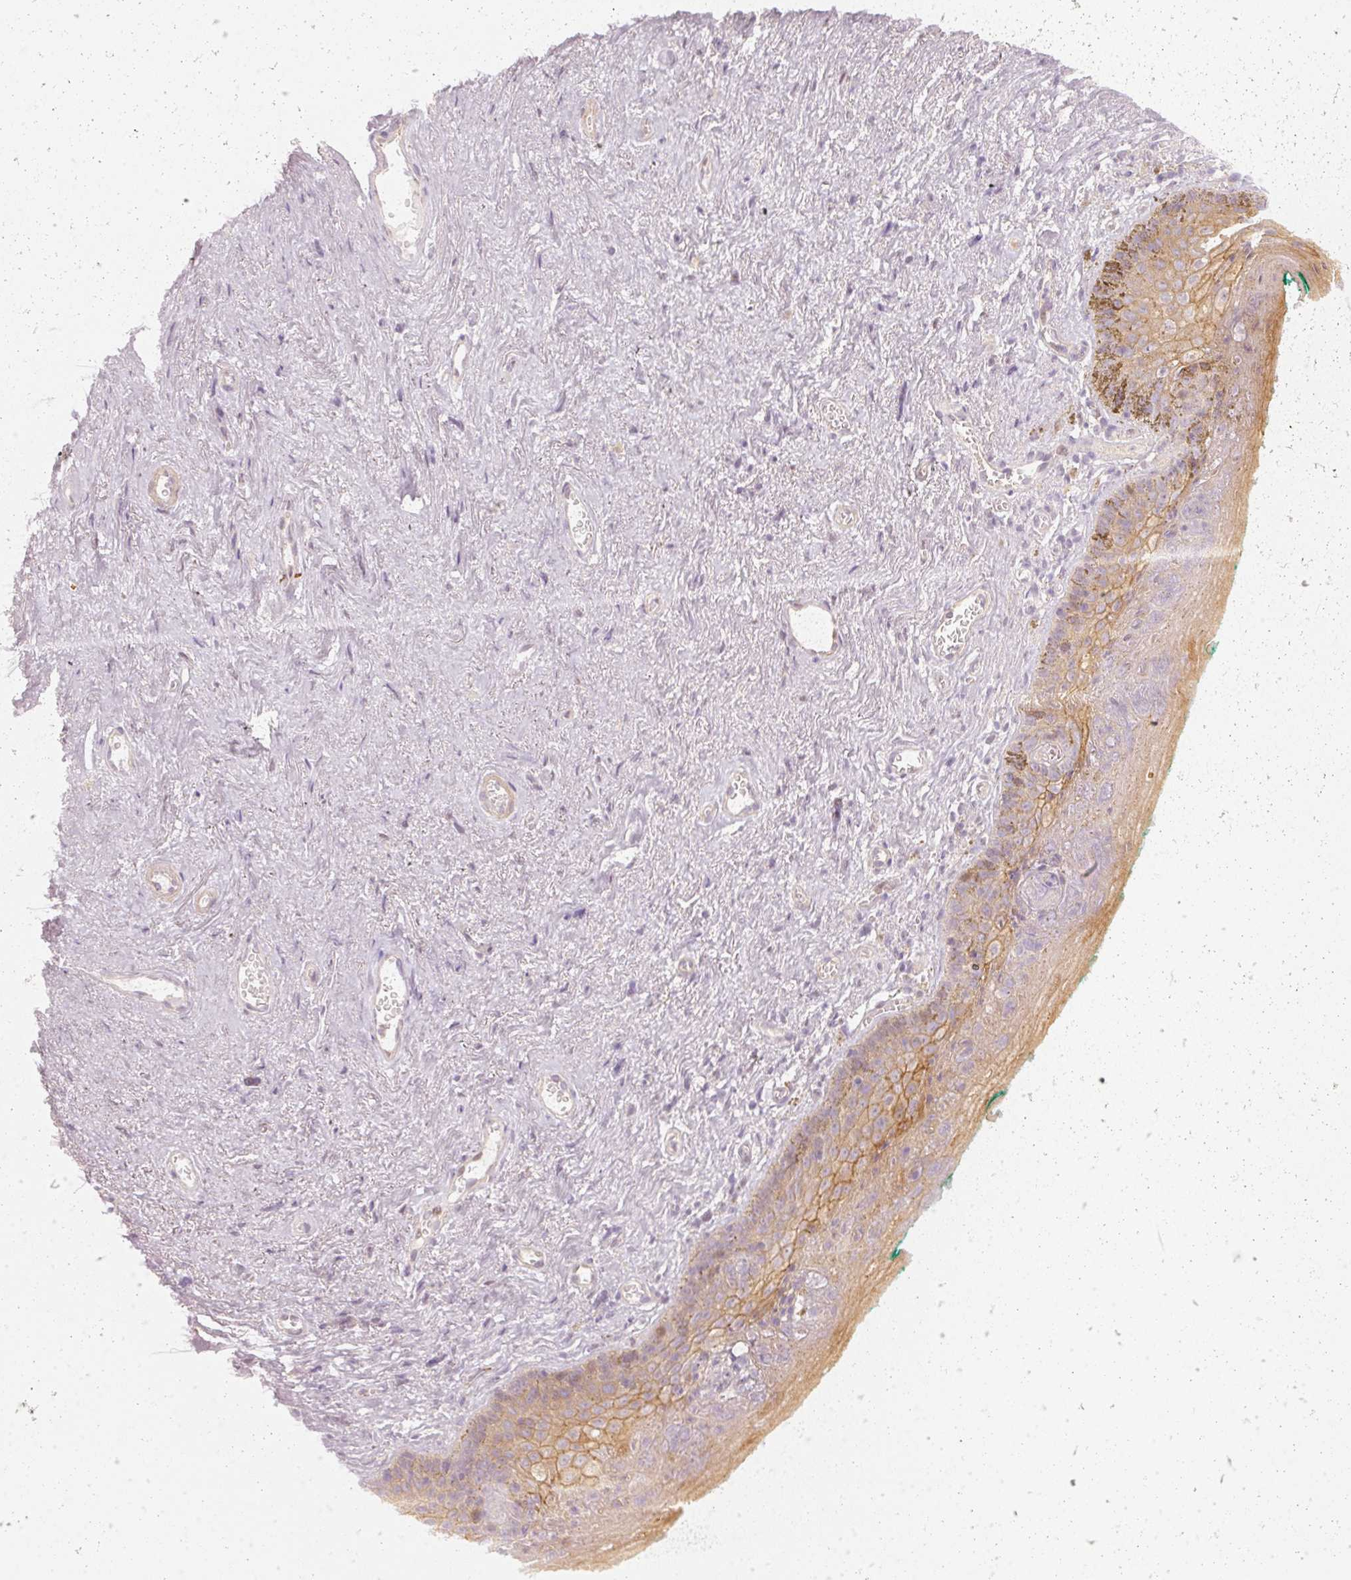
{"staining": {"intensity": "moderate", "quantity": "25%-75%", "location": "cytoplasmic/membranous"}, "tissue": "vagina", "cell_type": "Squamous epithelial cells", "image_type": "normal", "snomed": [{"axis": "morphology", "description": "Normal tissue, NOS"}, {"axis": "topography", "description": "Vulva"}, {"axis": "topography", "description": "Vagina"}, {"axis": "topography", "description": "Peripheral nerve tissue"}], "caption": "A high-resolution histopathology image shows IHC staining of normal vagina, which exhibits moderate cytoplasmic/membranous expression in approximately 25%-75% of squamous epithelial cells. The protein is shown in brown color, while the nuclei are stained blue.", "gene": "DAPP1", "patient": {"sex": "female", "age": 66}}